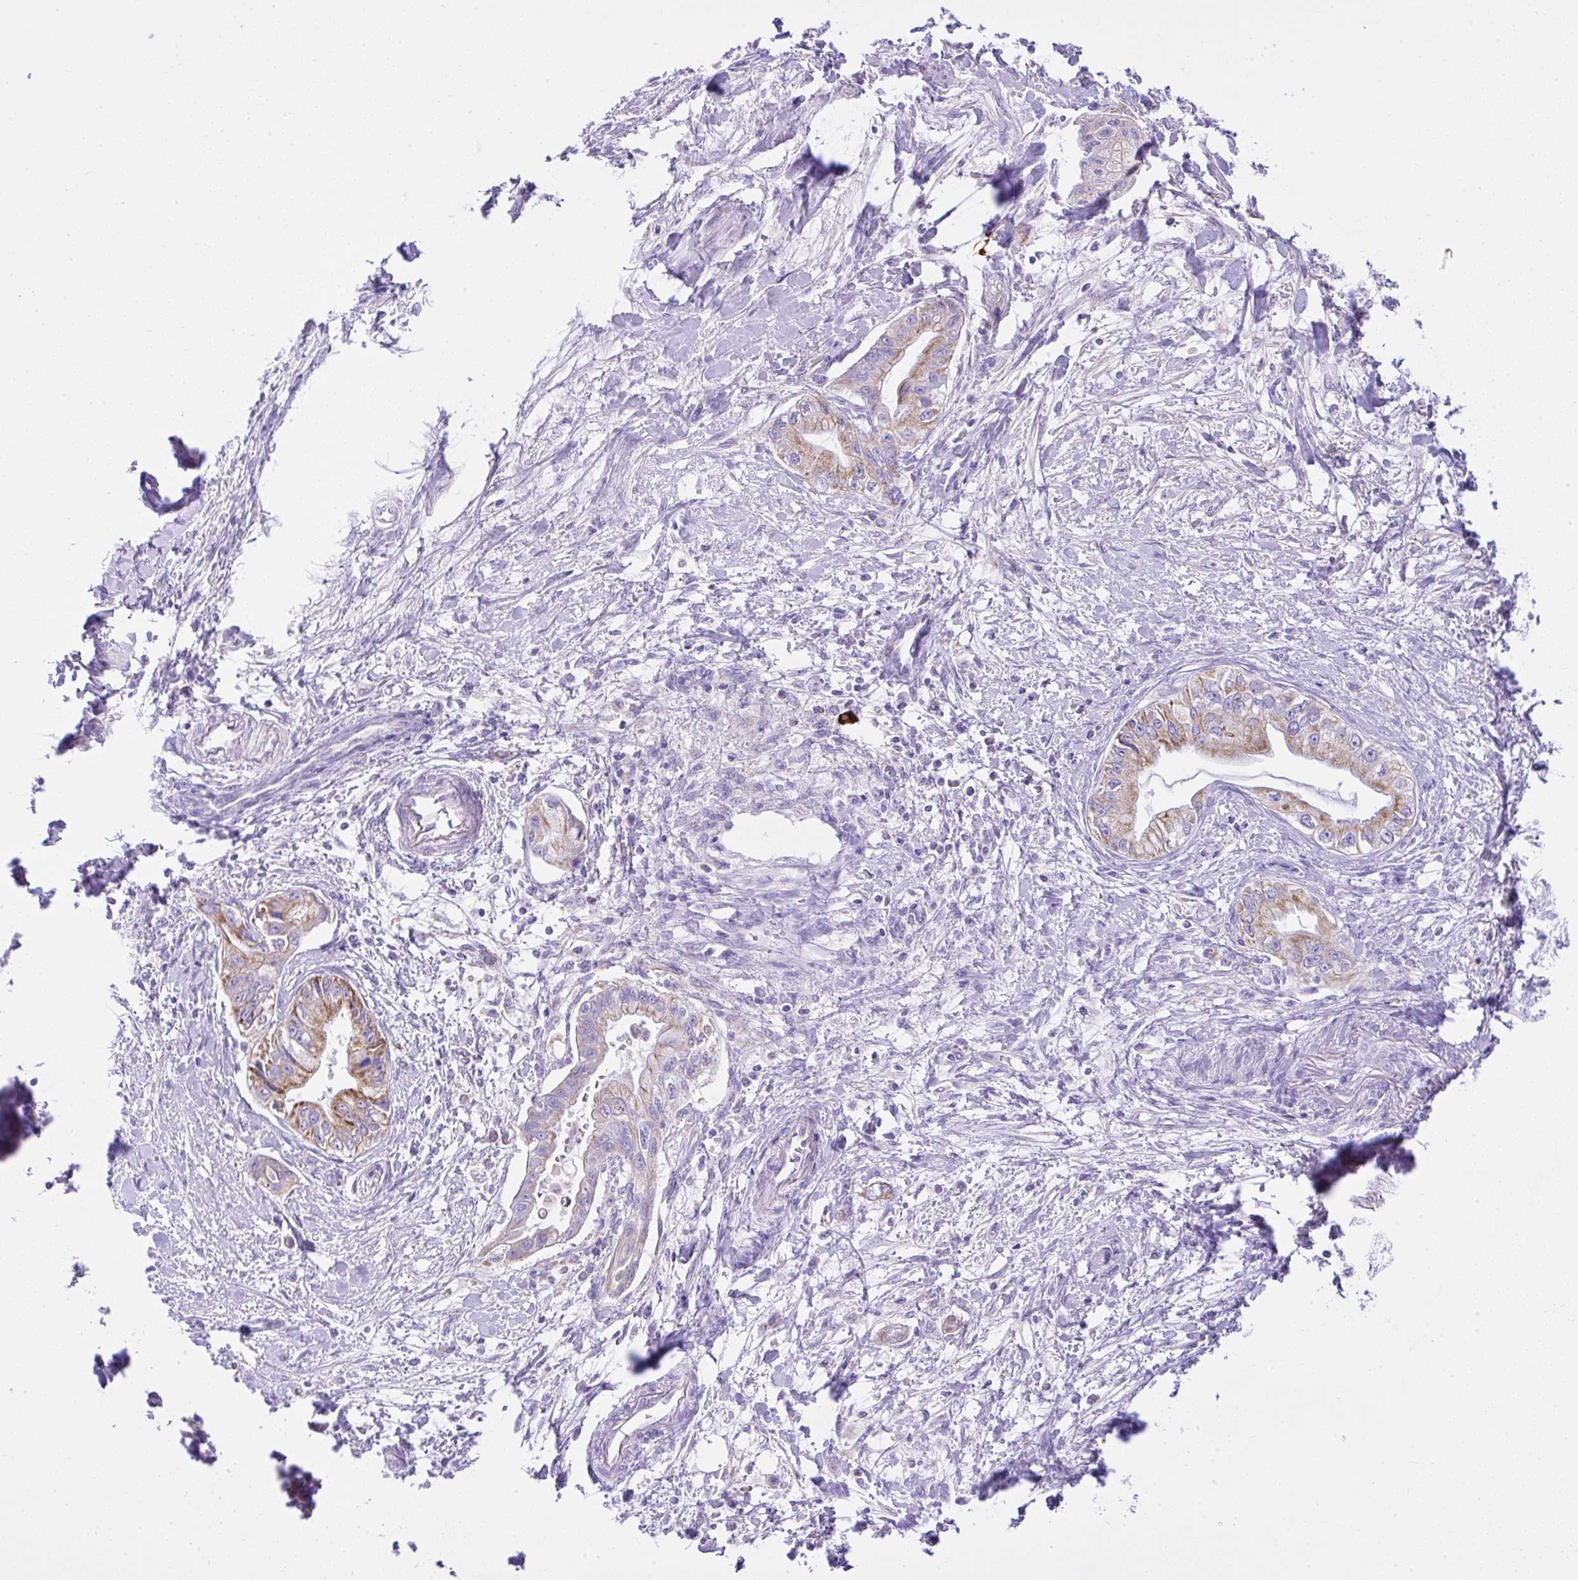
{"staining": {"intensity": "moderate", "quantity": "25%-75%", "location": "cytoplasmic/membranous"}, "tissue": "pancreatic cancer", "cell_type": "Tumor cells", "image_type": "cancer", "snomed": [{"axis": "morphology", "description": "Adenocarcinoma, NOS"}, {"axis": "topography", "description": "Pancreas"}], "caption": "Immunohistochemistry photomicrograph of neoplastic tissue: human pancreatic cancer (adenocarcinoma) stained using immunohistochemistry (IHC) shows medium levels of moderate protein expression localized specifically in the cytoplasmic/membranous of tumor cells, appearing as a cytoplasmic/membranous brown color.", "gene": "SLC13A1", "patient": {"sex": "male", "age": 48}}